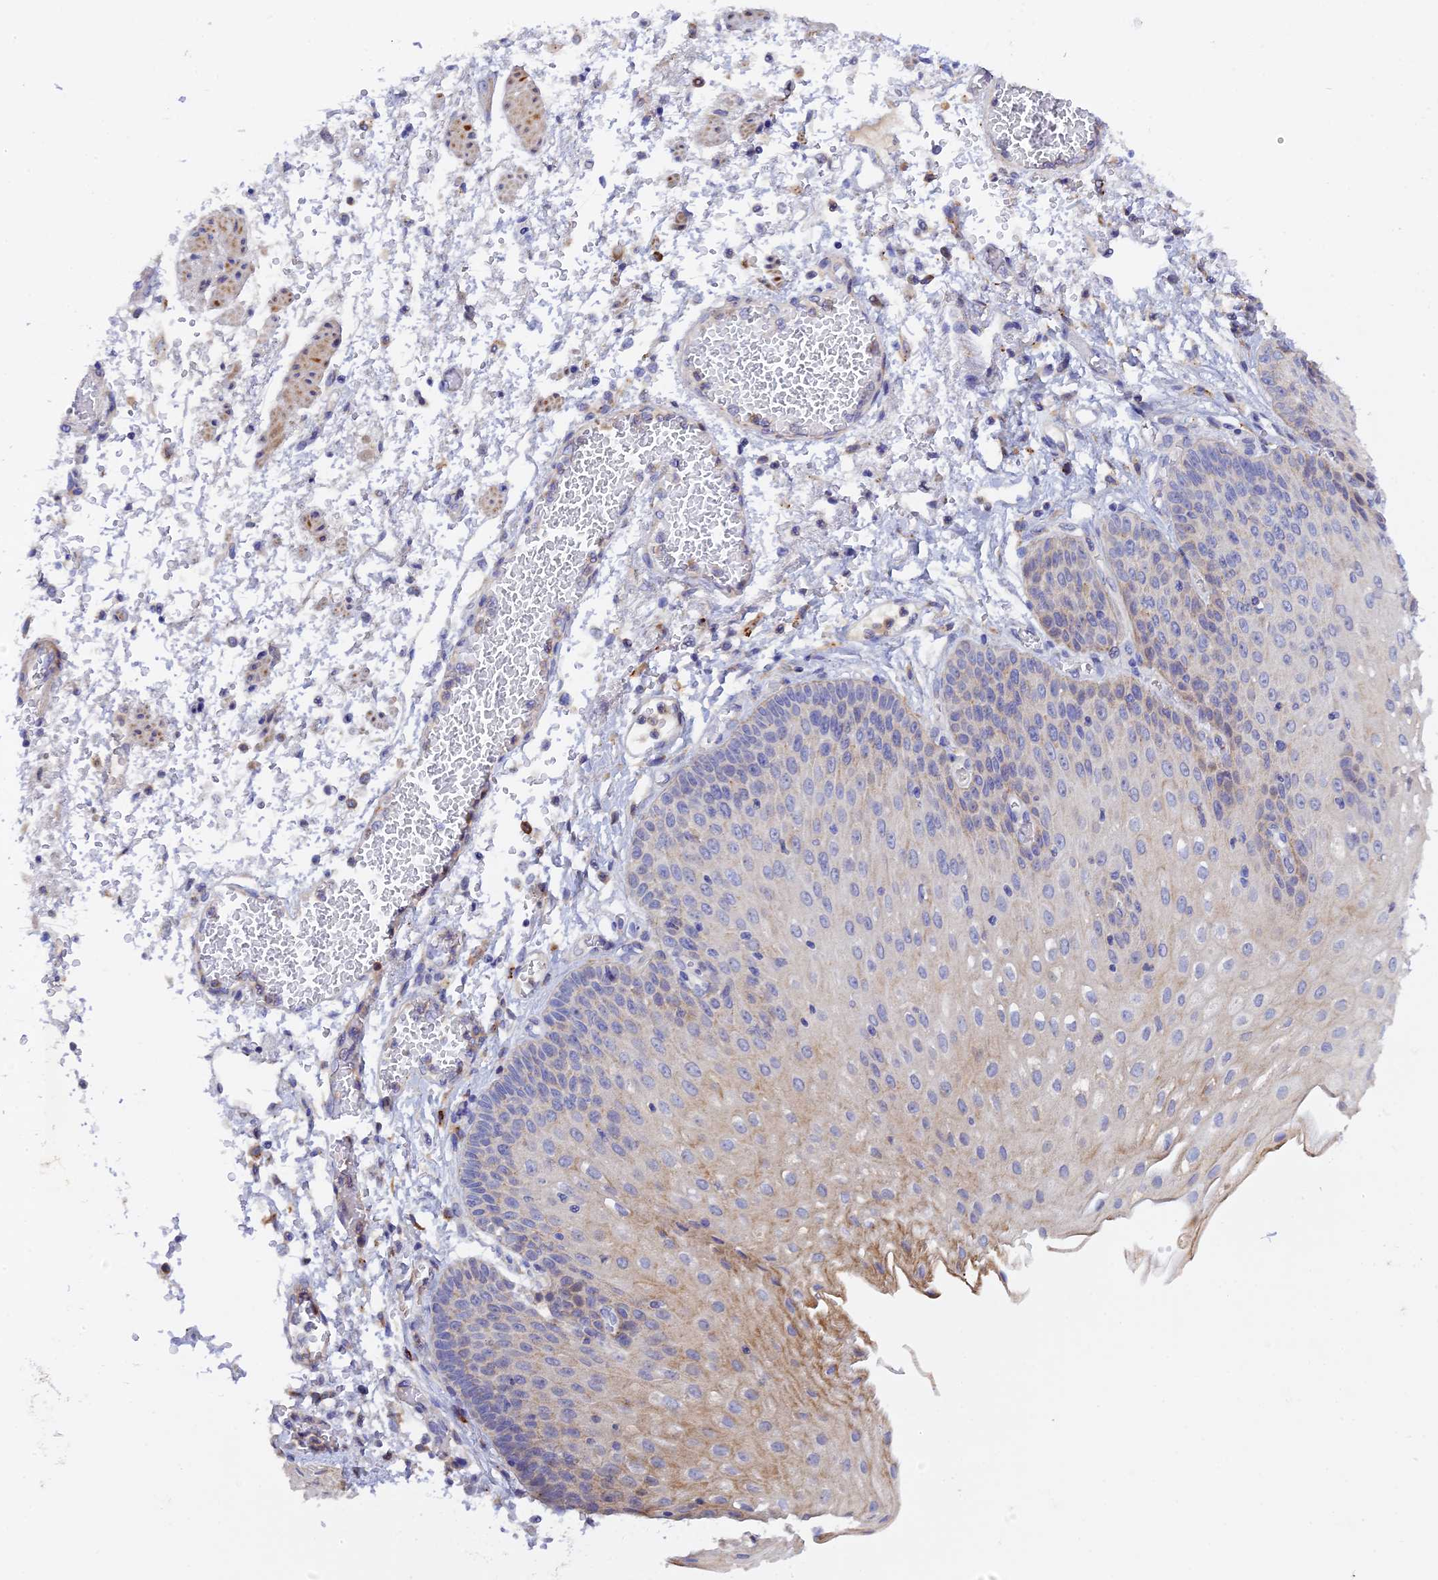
{"staining": {"intensity": "moderate", "quantity": "<25%", "location": "cytoplasmic/membranous"}, "tissue": "esophagus", "cell_type": "Squamous epithelial cells", "image_type": "normal", "snomed": [{"axis": "morphology", "description": "Normal tissue, NOS"}, {"axis": "topography", "description": "Esophagus"}], "caption": "Squamous epithelial cells show low levels of moderate cytoplasmic/membranous staining in approximately <25% of cells in benign human esophagus. (IHC, brightfield microscopy, high magnification).", "gene": "RPGRIP1L", "patient": {"sex": "male", "age": 81}}